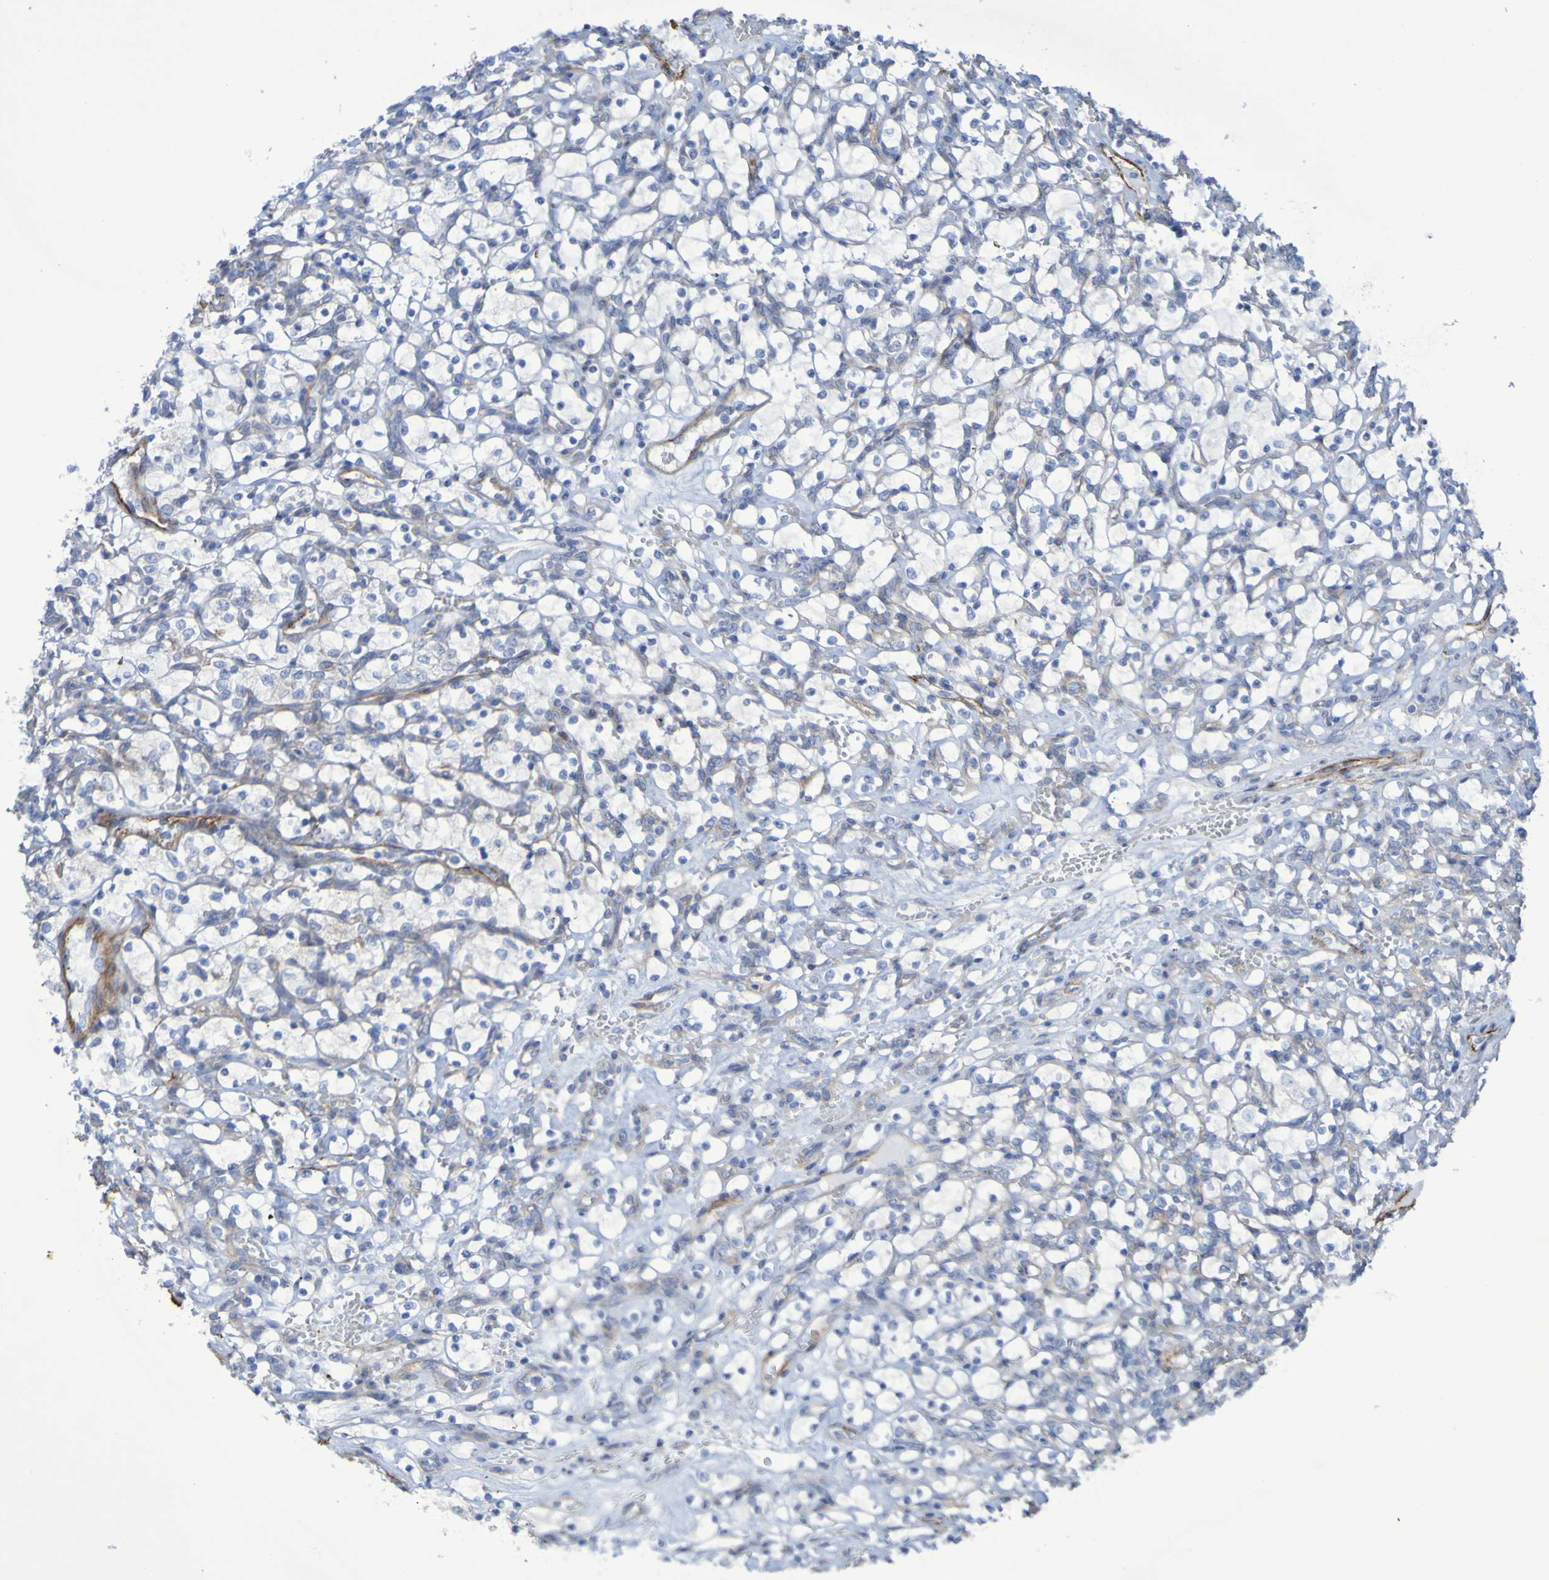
{"staining": {"intensity": "negative", "quantity": "none", "location": "none"}, "tissue": "renal cancer", "cell_type": "Tumor cells", "image_type": "cancer", "snomed": [{"axis": "morphology", "description": "Adenocarcinoma, NOS"}, {"axis": "topography", "description": "Kidney"}], "caption": "Tumor cells show no significant protein expression in renal cancer (adenocarcinoma).", "gene": "LPP", "patient": {"sex": "female", "age": 69}}